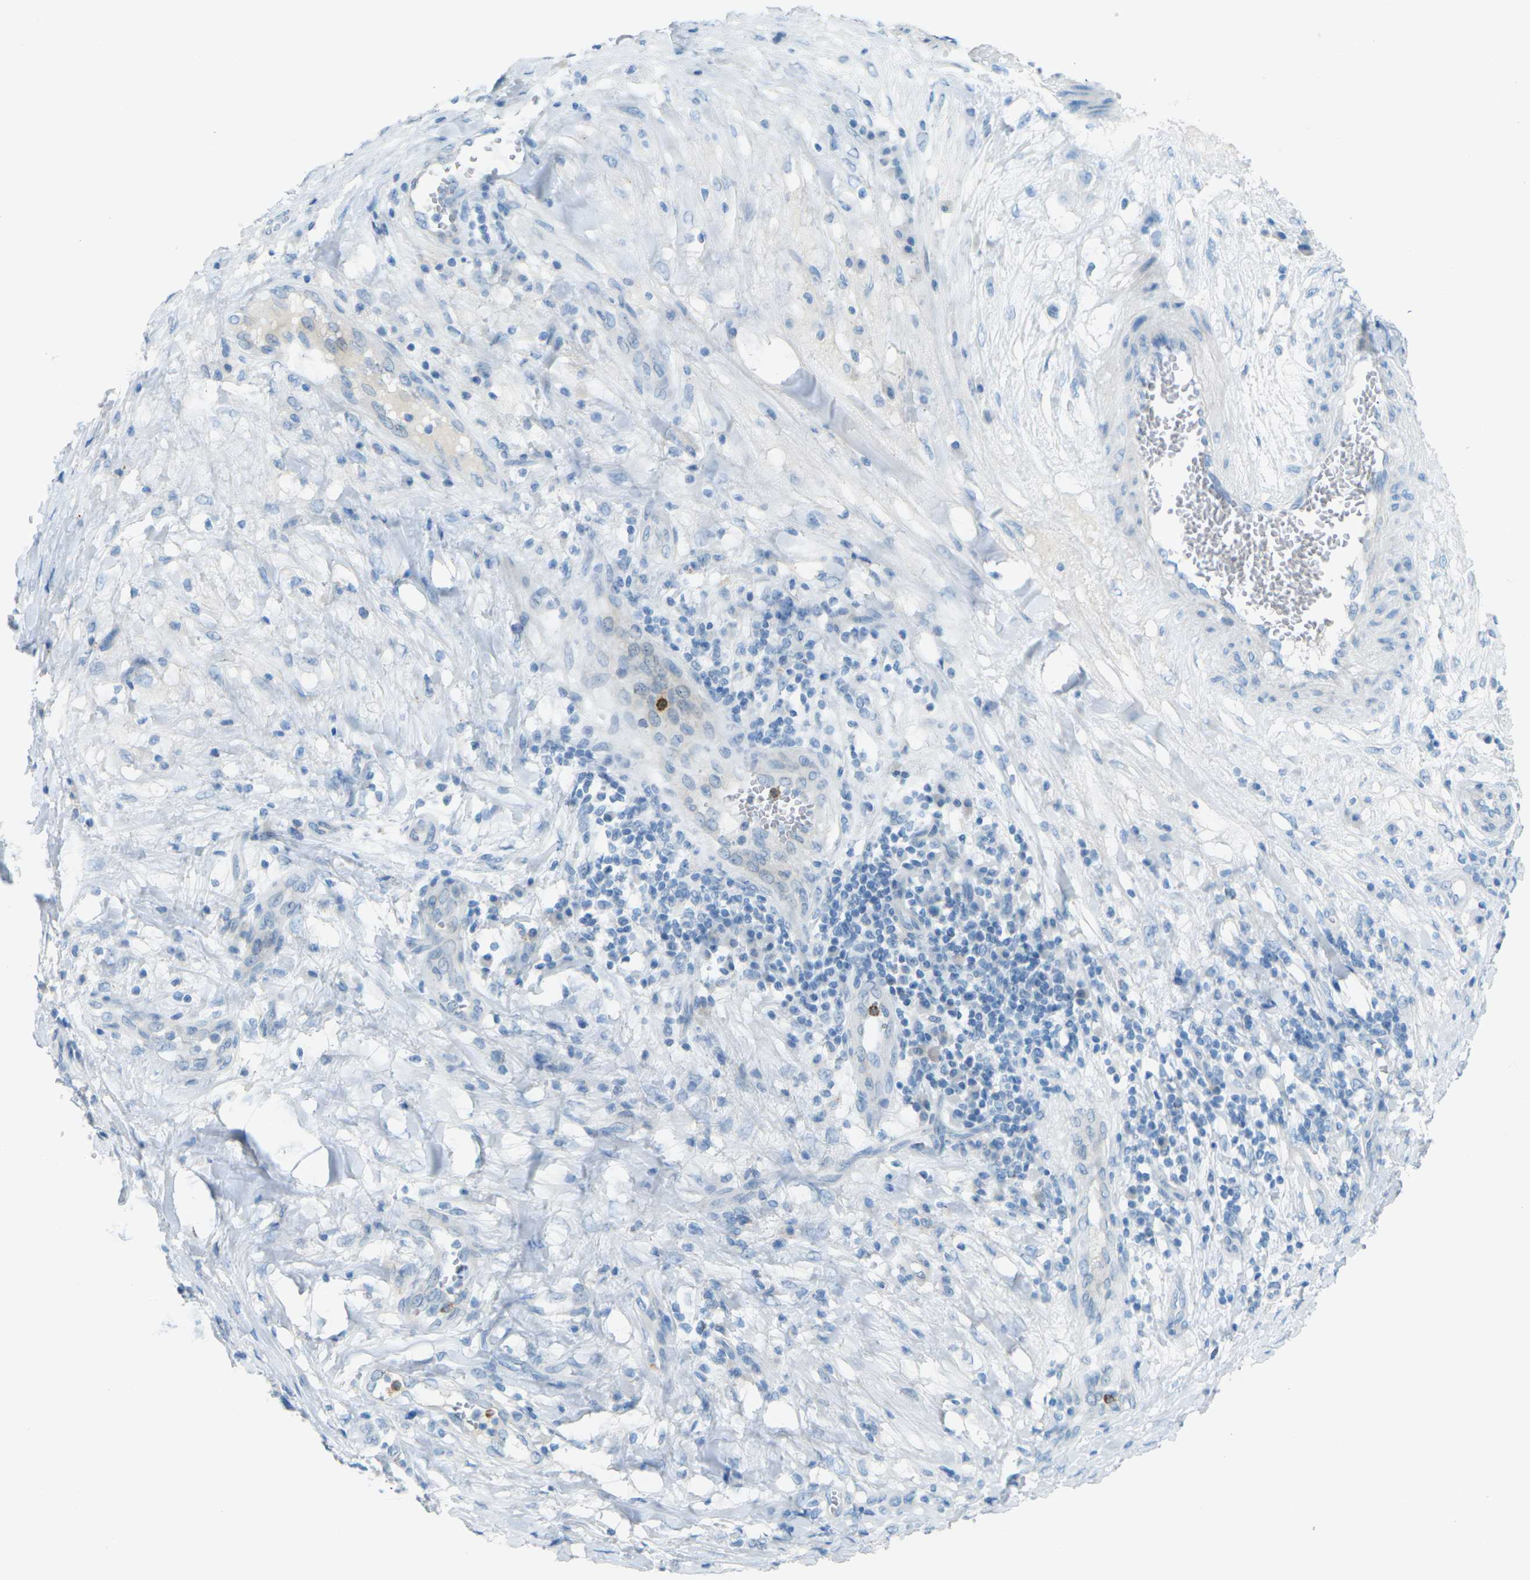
{"staining": {"intensity": "negative", "quantity": "none", "location": "none"}, "tissue": "melanoma", "cell_type": "Tumor cells", "image_type": "cancer", "snomed": [{"axis": "morphology", "description": "Malignant melanoma, NOS"}, {"axis": "topography", "description": "Skin"}], "caption": "The photomicrograph exhibits no significant staining in tumor cells of melanoma. (Brightfield microscopy of DAB (3,3'-diaminobenzidine) immunohistochemistry at high magnification).", "gene": "CDH16", "patient": {"sex": "female", "age": 82}}